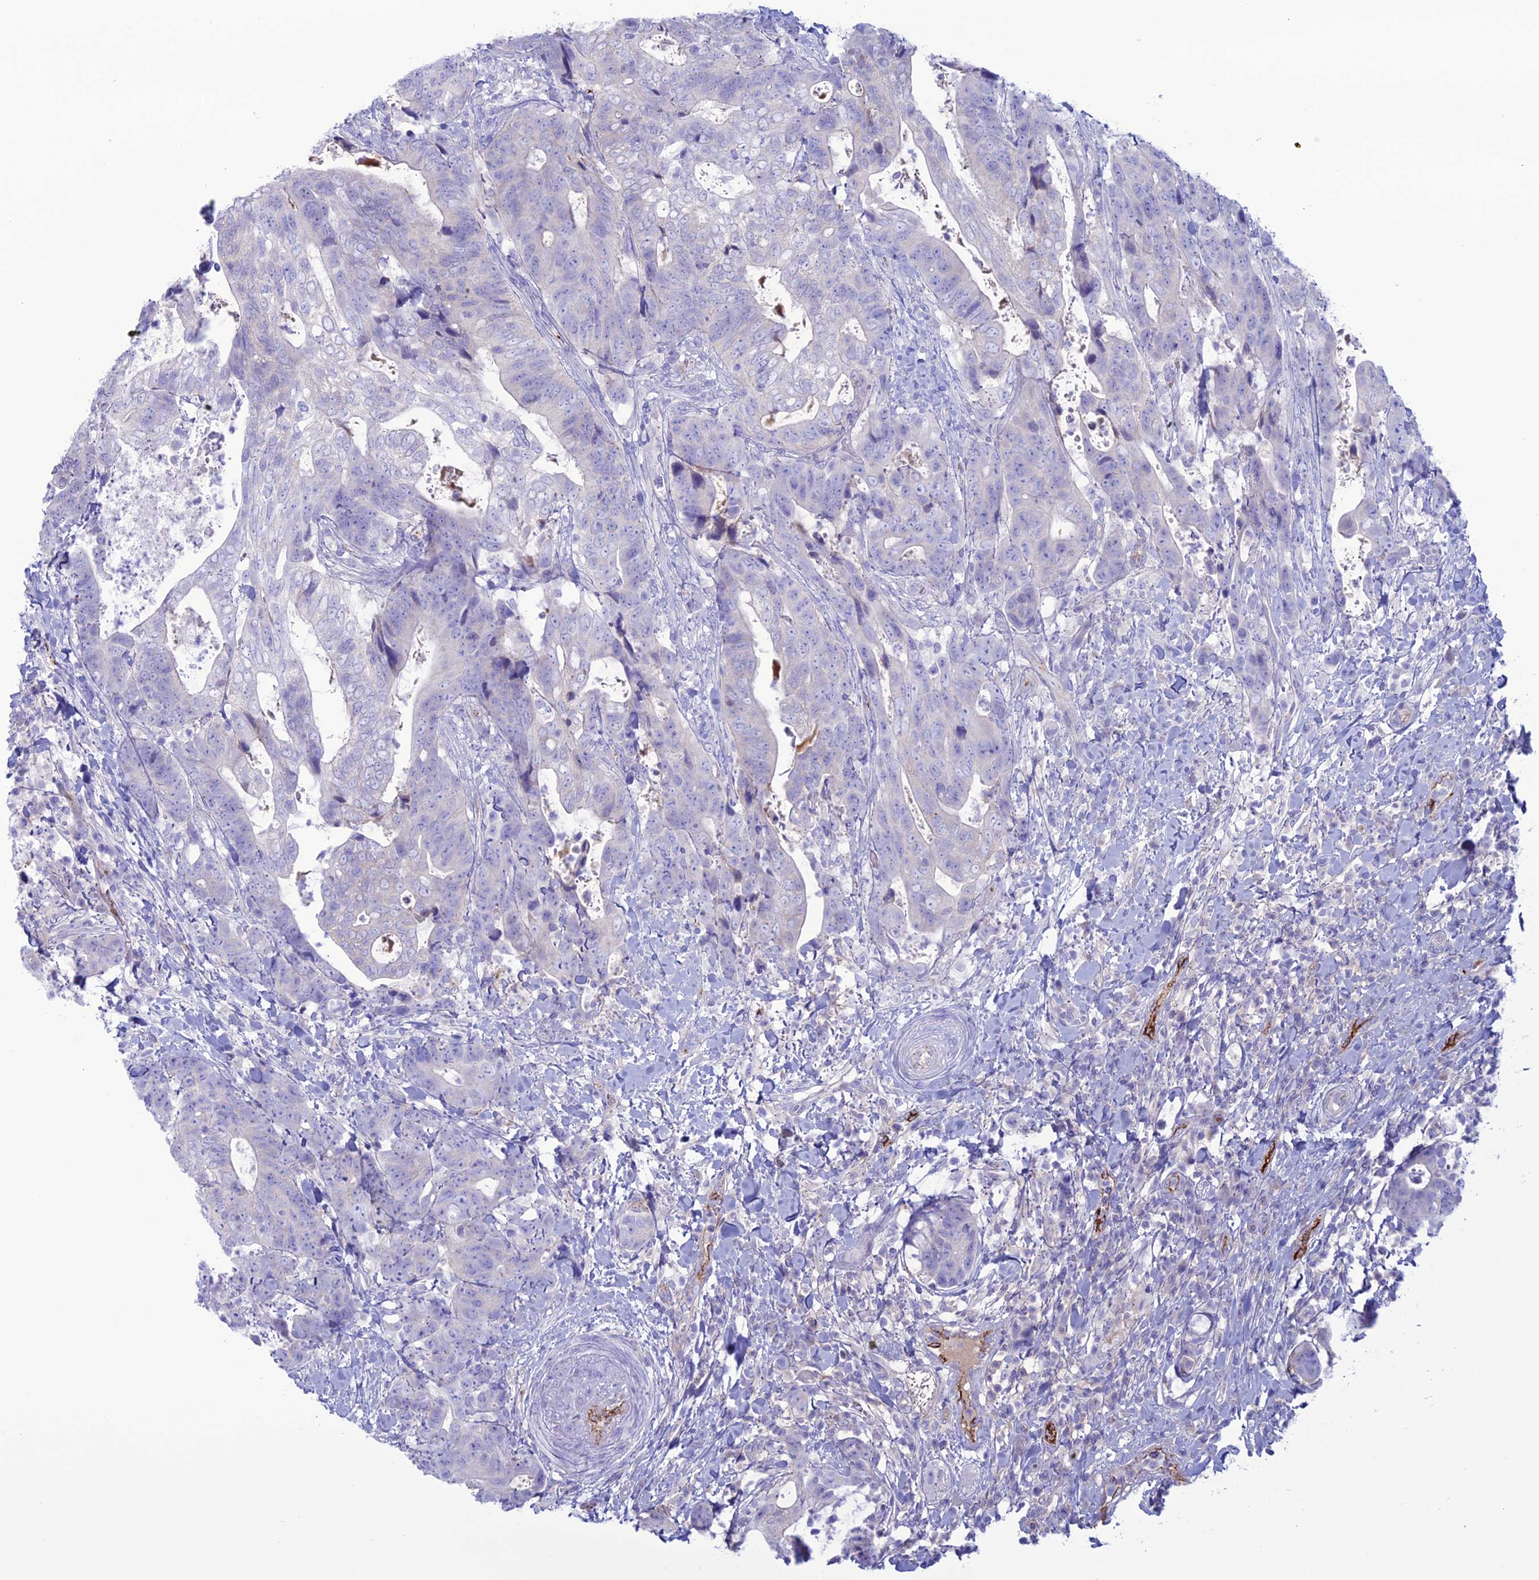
{"staining": {"intensity": "negative", "quantity": "none", "location": "none"}, "tissue": "colorectal cancer", "cell_type": "Tumor cells", "image_type": "cancer", "snomed": [{"axis": "morphology", "description": "Adenocarcinoma, NOS"}, {"axis": "topography", "description": "Colon"}], "caption": "DAB (3,3'-diaminobenzidine) immunohistochemical staining of human adenocarcinoma (colorectal) displays no significant positivity in tumor cells.", "gene": "CDC42EP5", "patient": {"sex": "female", "age": 82}}